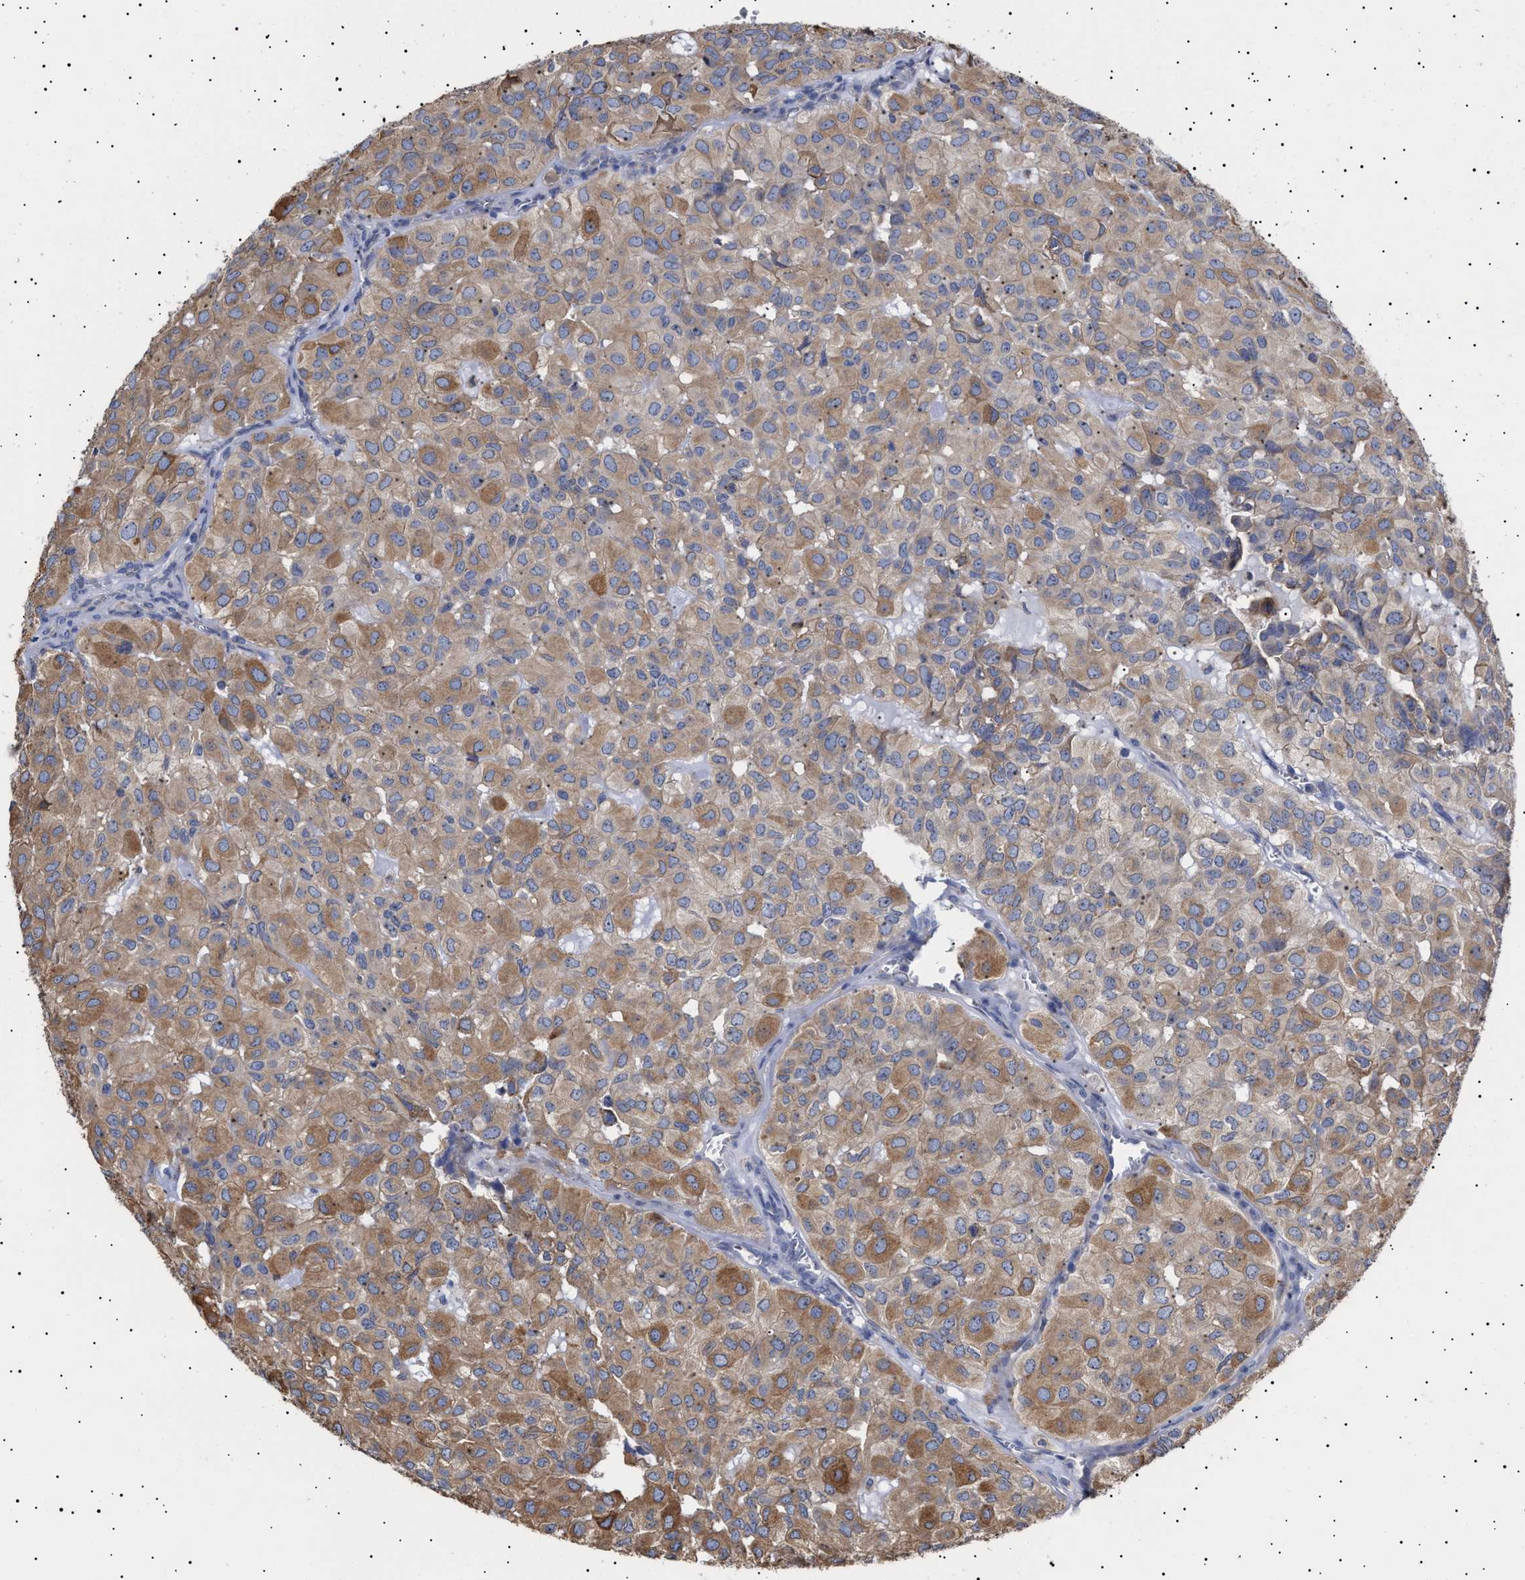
{"staining": {"intensity": "moderate", "quantity": ">75%", "location": "cytoplasmic/membranous"}, "tissue": "head and neck cancer", "cell_type": "Tumor cells", "image_type": "cancer", "snomed": [{"axis": "morphology", "description": "Adenocarcinoma, NOS"}, {"axis": "topography", "description": "Salivary gland, NOS"}, {"axis": "topography", "description": "Head-Neck"}], "caption": "The histopathology image exhibits staining of adenocarcinoma (head and neck), revealing moderate cytoplasmic/membranous protein expression (brown color) within tumor cells.", "gene": "ERCC6L2", "patient": {"sex": "female", "age": 76}}